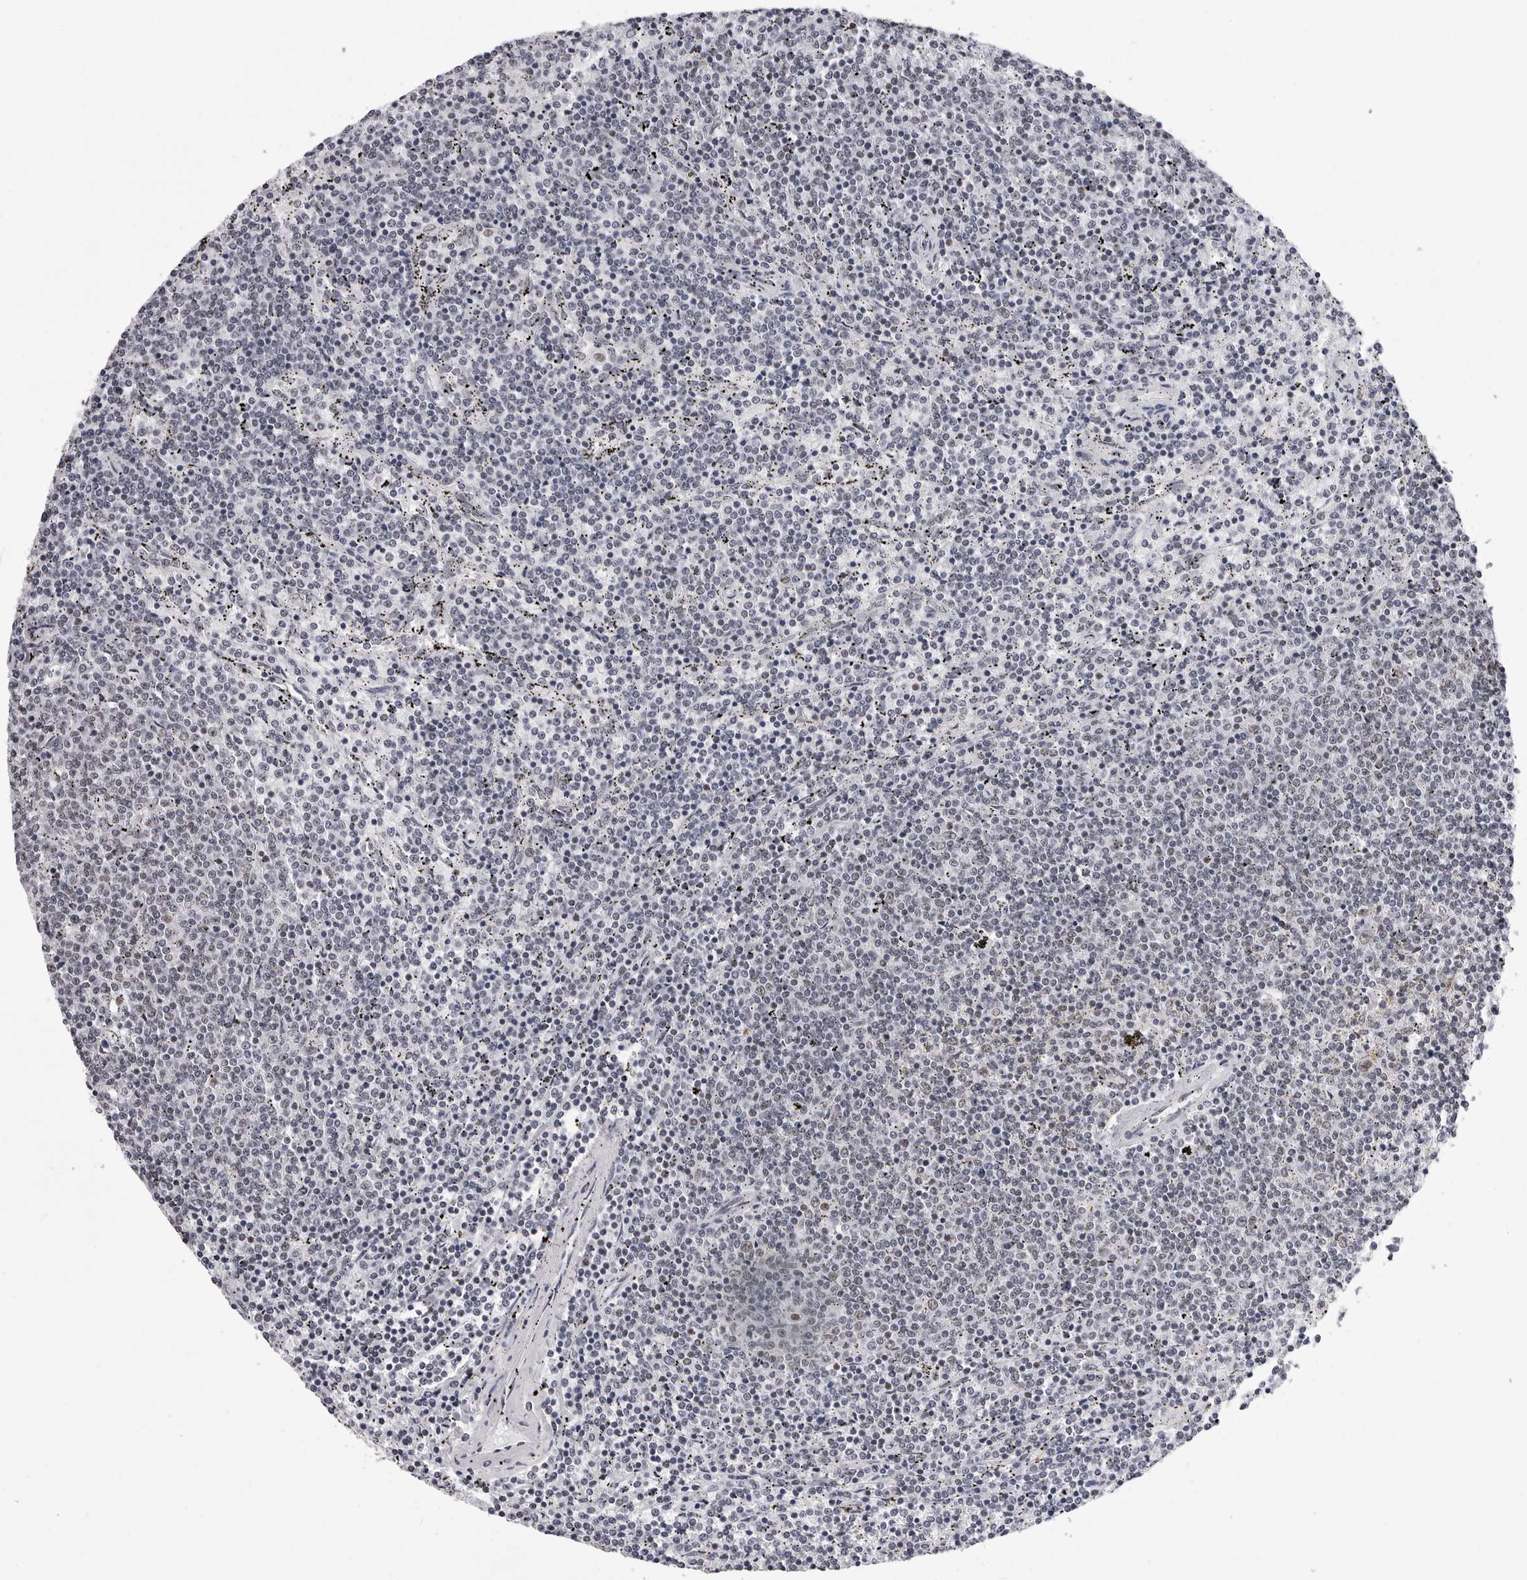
{"staining": {"intensity": "negative", "quantity": "none", "location": "none"}, "tissue": "lymphoma", "cell_type": "Tumor cells", "image_type": "cancer", "snomed": [{"axis": "morphology", "description": "Malignant lymphoma, non-Hodgkin's type, Low grade"}, {"axis": "topography", "description": "Spleen"}], "caption": "The image shows no staining of tumor cells in low-grade malignant lymphoma, non-Hodgkin's type.", "gene": "SF3B4", "patient": {"sex": "female", "age": 50}}